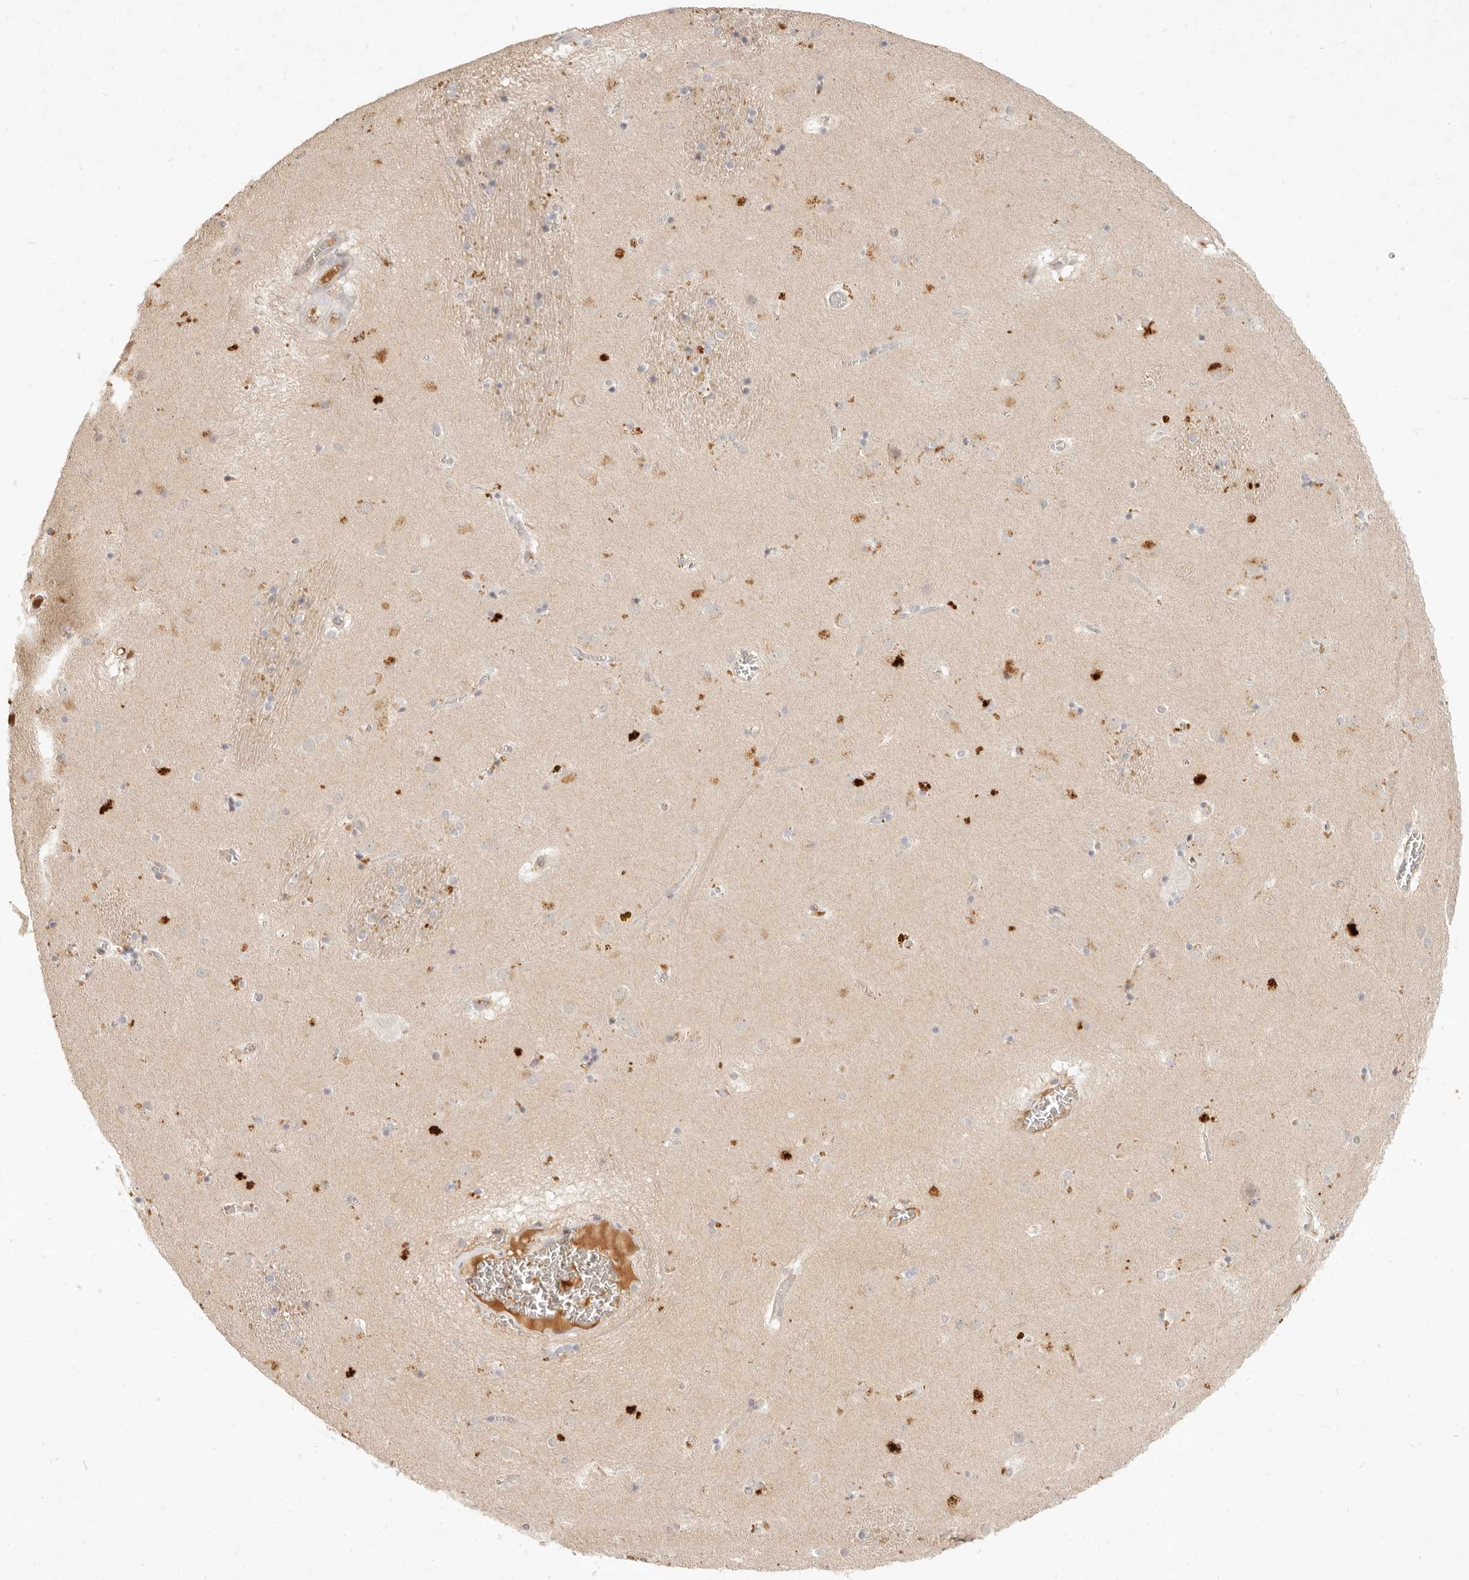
{"staining": {"intensity": "negative", "quantity": "none", "location": "none"}, "tissue": "caudate", "cell_type": "Glial cells", "image_type": "normal", "snomed": [{"axis": "morphology", "description": "Normal tissue, NOS"}, {"axis": "topography", "description": "Lateral ventricle wall"}], "caption": "The micrograph reveals no significant expression in glial cells of caudate. (Stains: DAB immunohistochemistry with hematoxylin counter stain, Microscopy: brightfield microscopy at high magnification).", "gene": "UBXN11", "patient": {"sex": "male", "age": 70}}